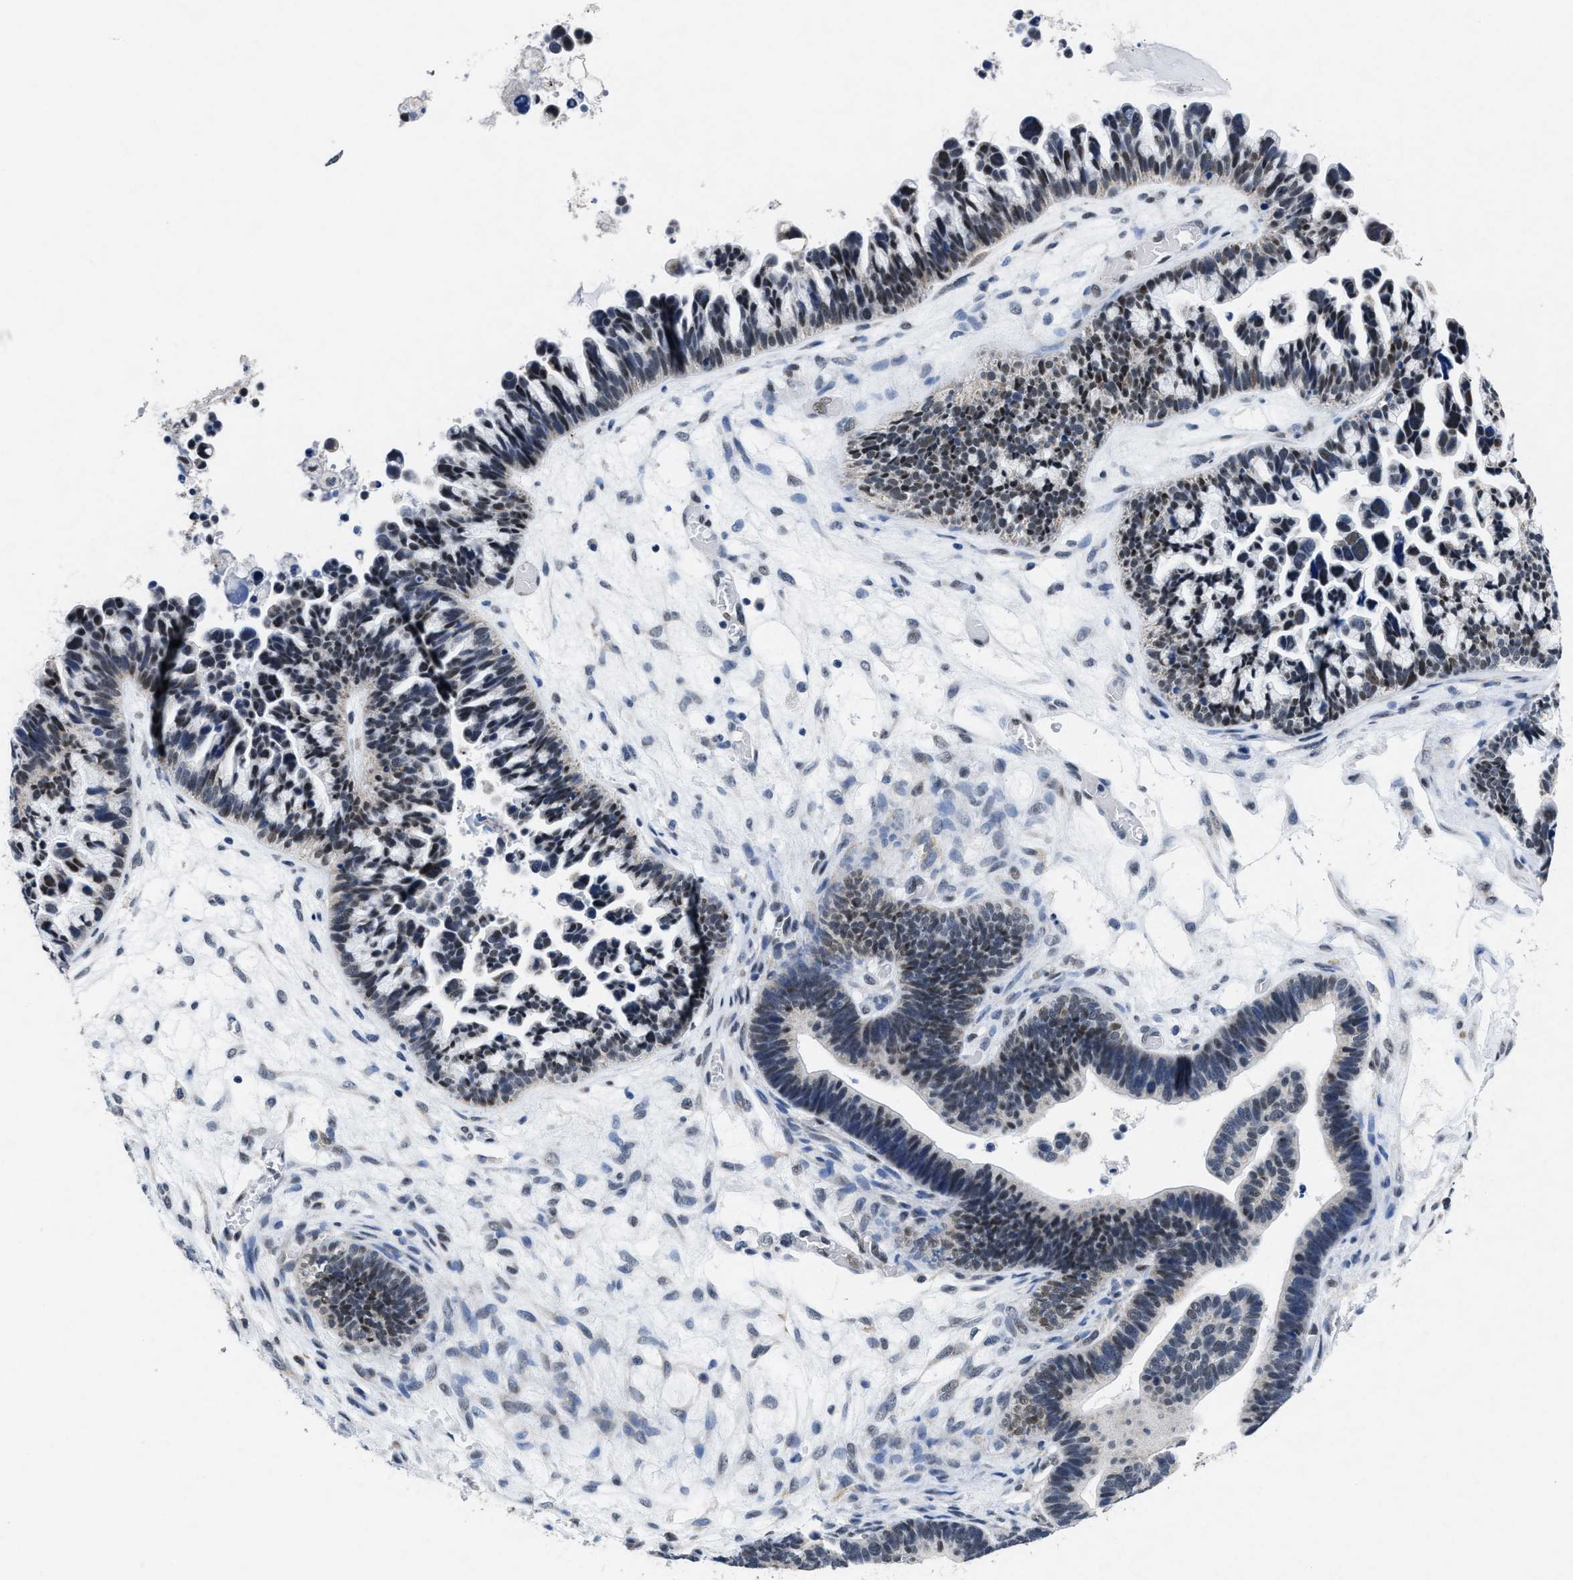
{"staining": {"intensity": "moderate", "quantity": "25%-75%", "location": "nuclear"}, "tissue": "ovarian cancer", "cell_type": "Tumor cells", "image_type": "cancer", "snomed": [{"axis": "morphology", "description": "Cystadenocarcinoma, serous, NOS"}, {"axis": "topography", "description": "Ovary"}], "caption": "About 25%-75% of tumor cells in ovarian cancer (serous cystadenocarcinoma) reveal moderate nuclear protein staining as visualized by brown immunohistochemical staining.", "gene": "ID3", "patient": {"sex": "female", "age": 56}}